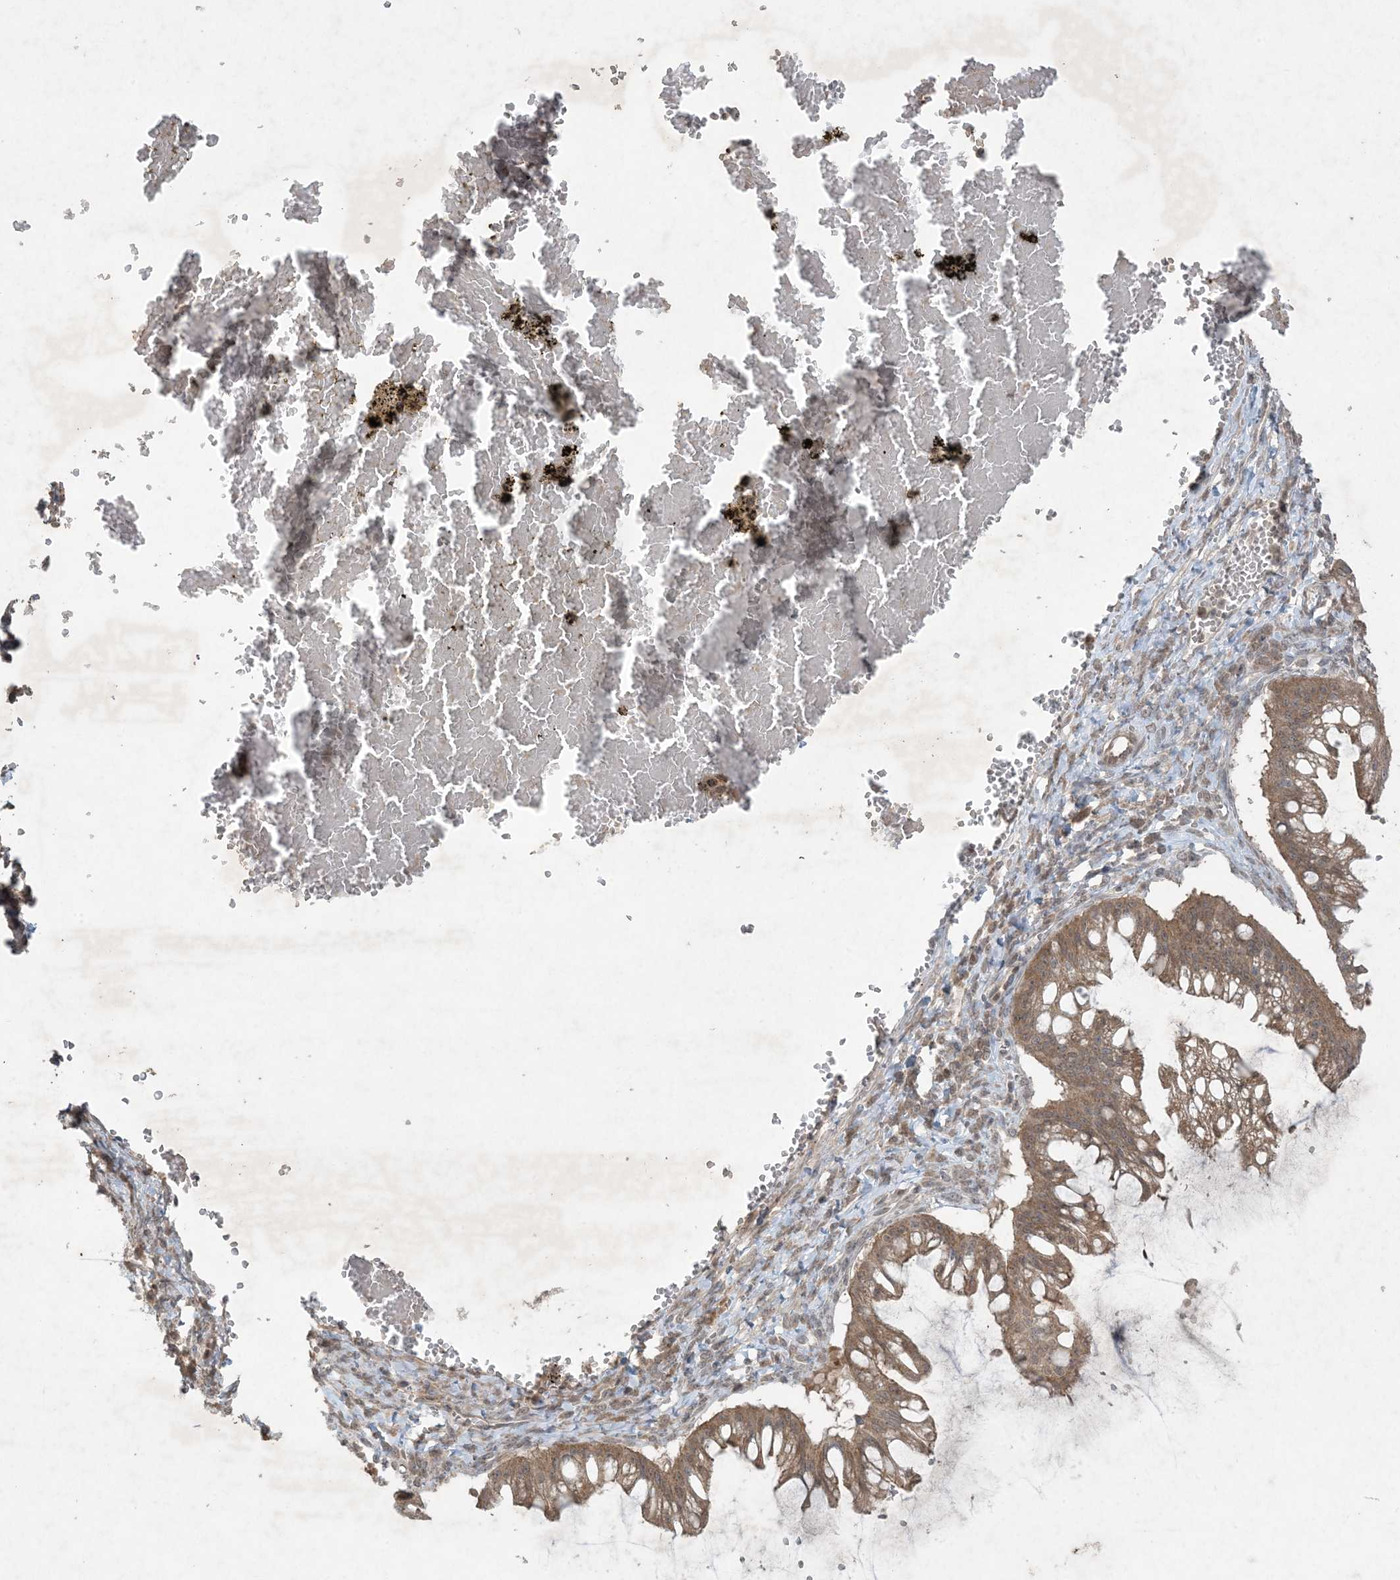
{"staining": {"intensity": "moderate", "quantity": ">75%", "location": "cytoplasmic/membranous,nuclear"}, "tissue": "ovarian cancer", "cell_type": "Tumor cells", "image_type": "cancer", "snomed": [{"axis": "morphology", "description": "Cystadenocarcinoma, mucinous, NOS"}, {"axis": "topography", "description": "Ovary"}], "caption": "Human mucinous cystadenocarcinoma (ovarian) stained with a brown dye shows moderate cytoplasmic/membranous and nuclear positive positivity in about >75% of tumor cells.", "gene": "NRBP2", "patient": {"sex": "female", "age": 73}}